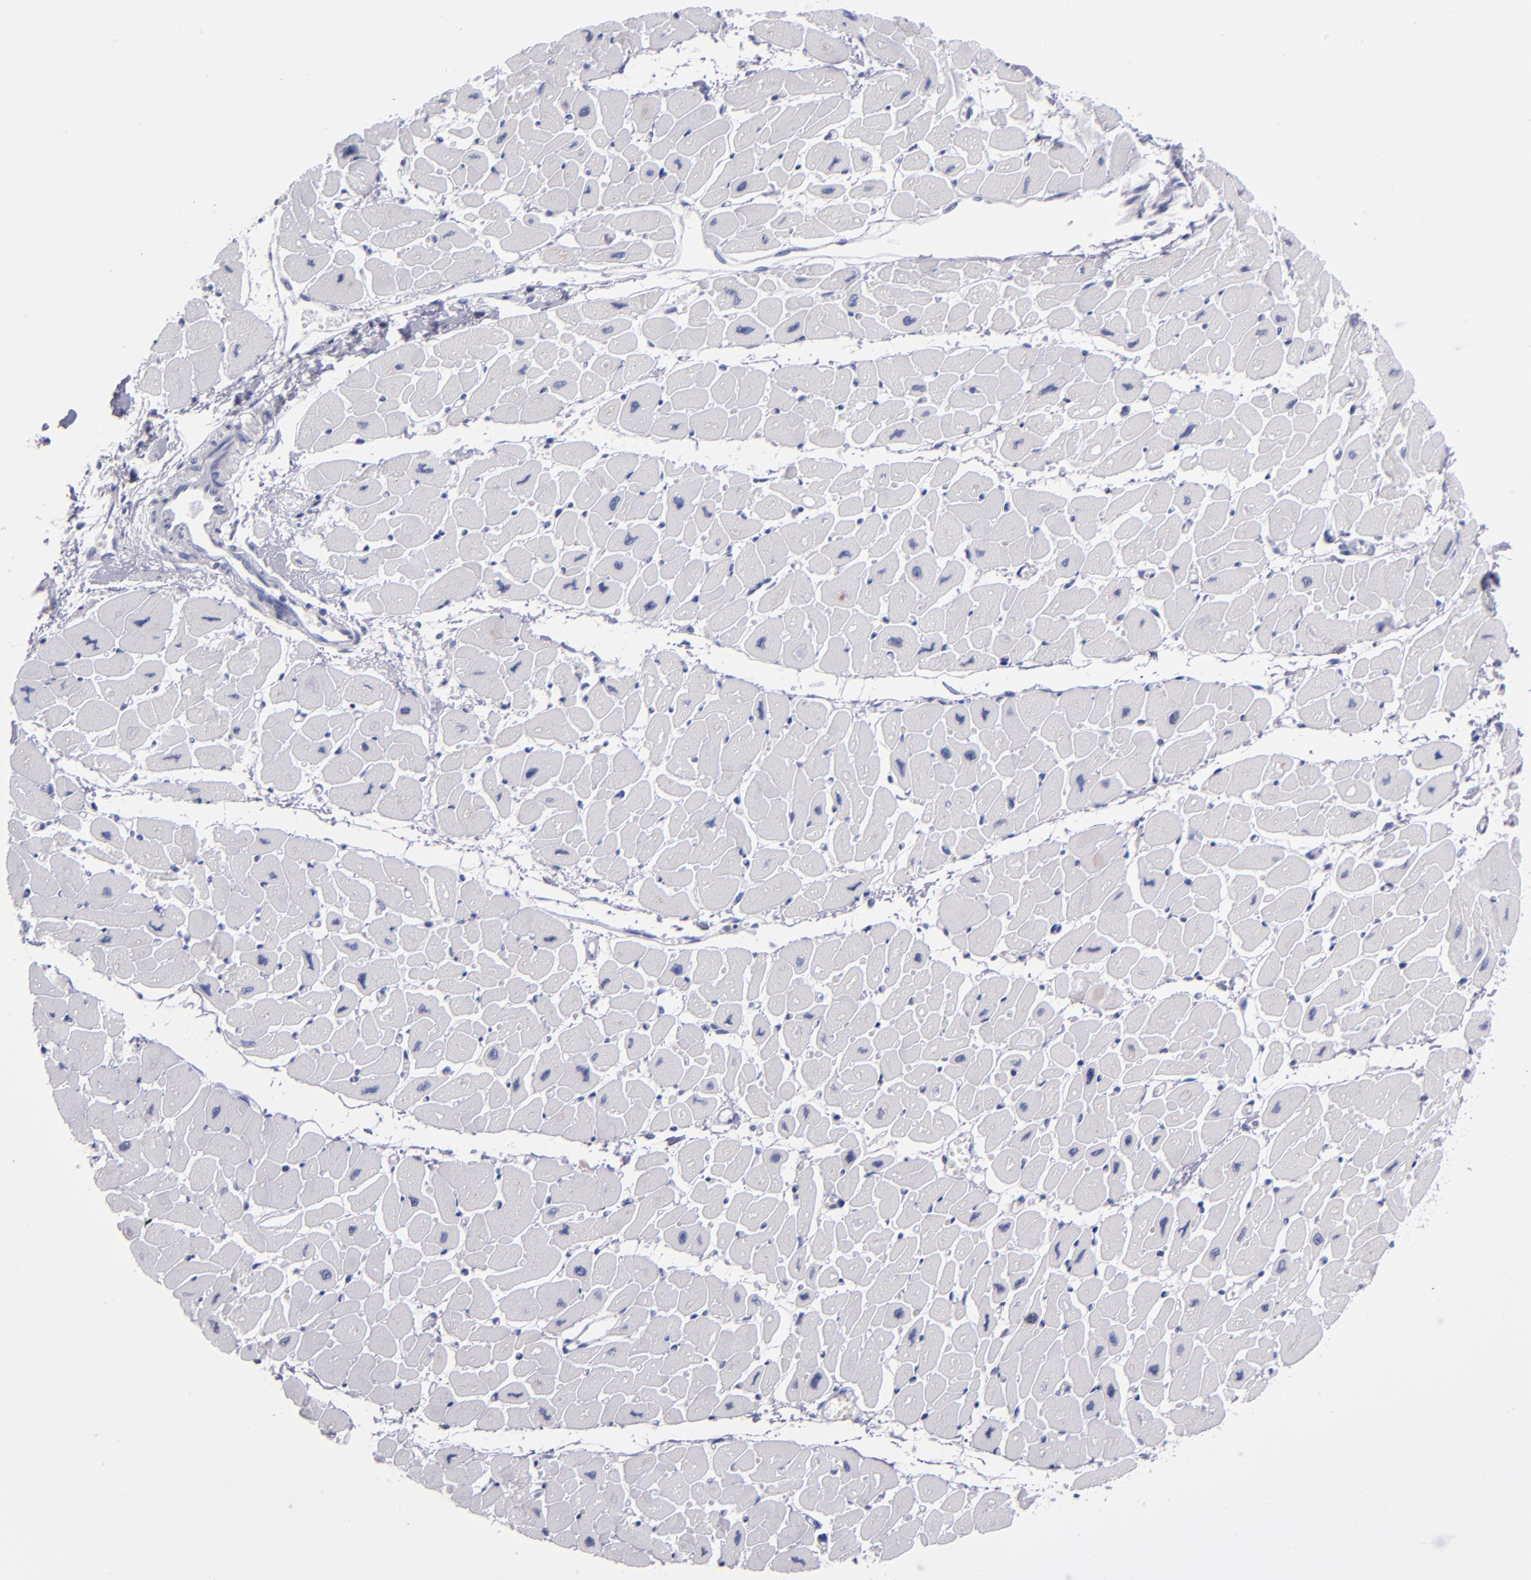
{"staining": {"intensity": "negative", "quantity": "none", "location": "none"}, "tissue": "heart muscle", "cell_type": "Cardiomyocytes", "image_type": "normal", "snomed": [{"axis": "morphology", "description": "Normal tissue, NOS"}, {"axis": "topography", "description": "Heart"}], "caption": "IHC of normal heart muscle displays no staining in cardiomyocytes. (DAB immunohistochemistry (IHC) visualized using brightfield microscopy, high magnification).", "gene": "HNF1B", "patient": {"sex": "female", "age": 54}}